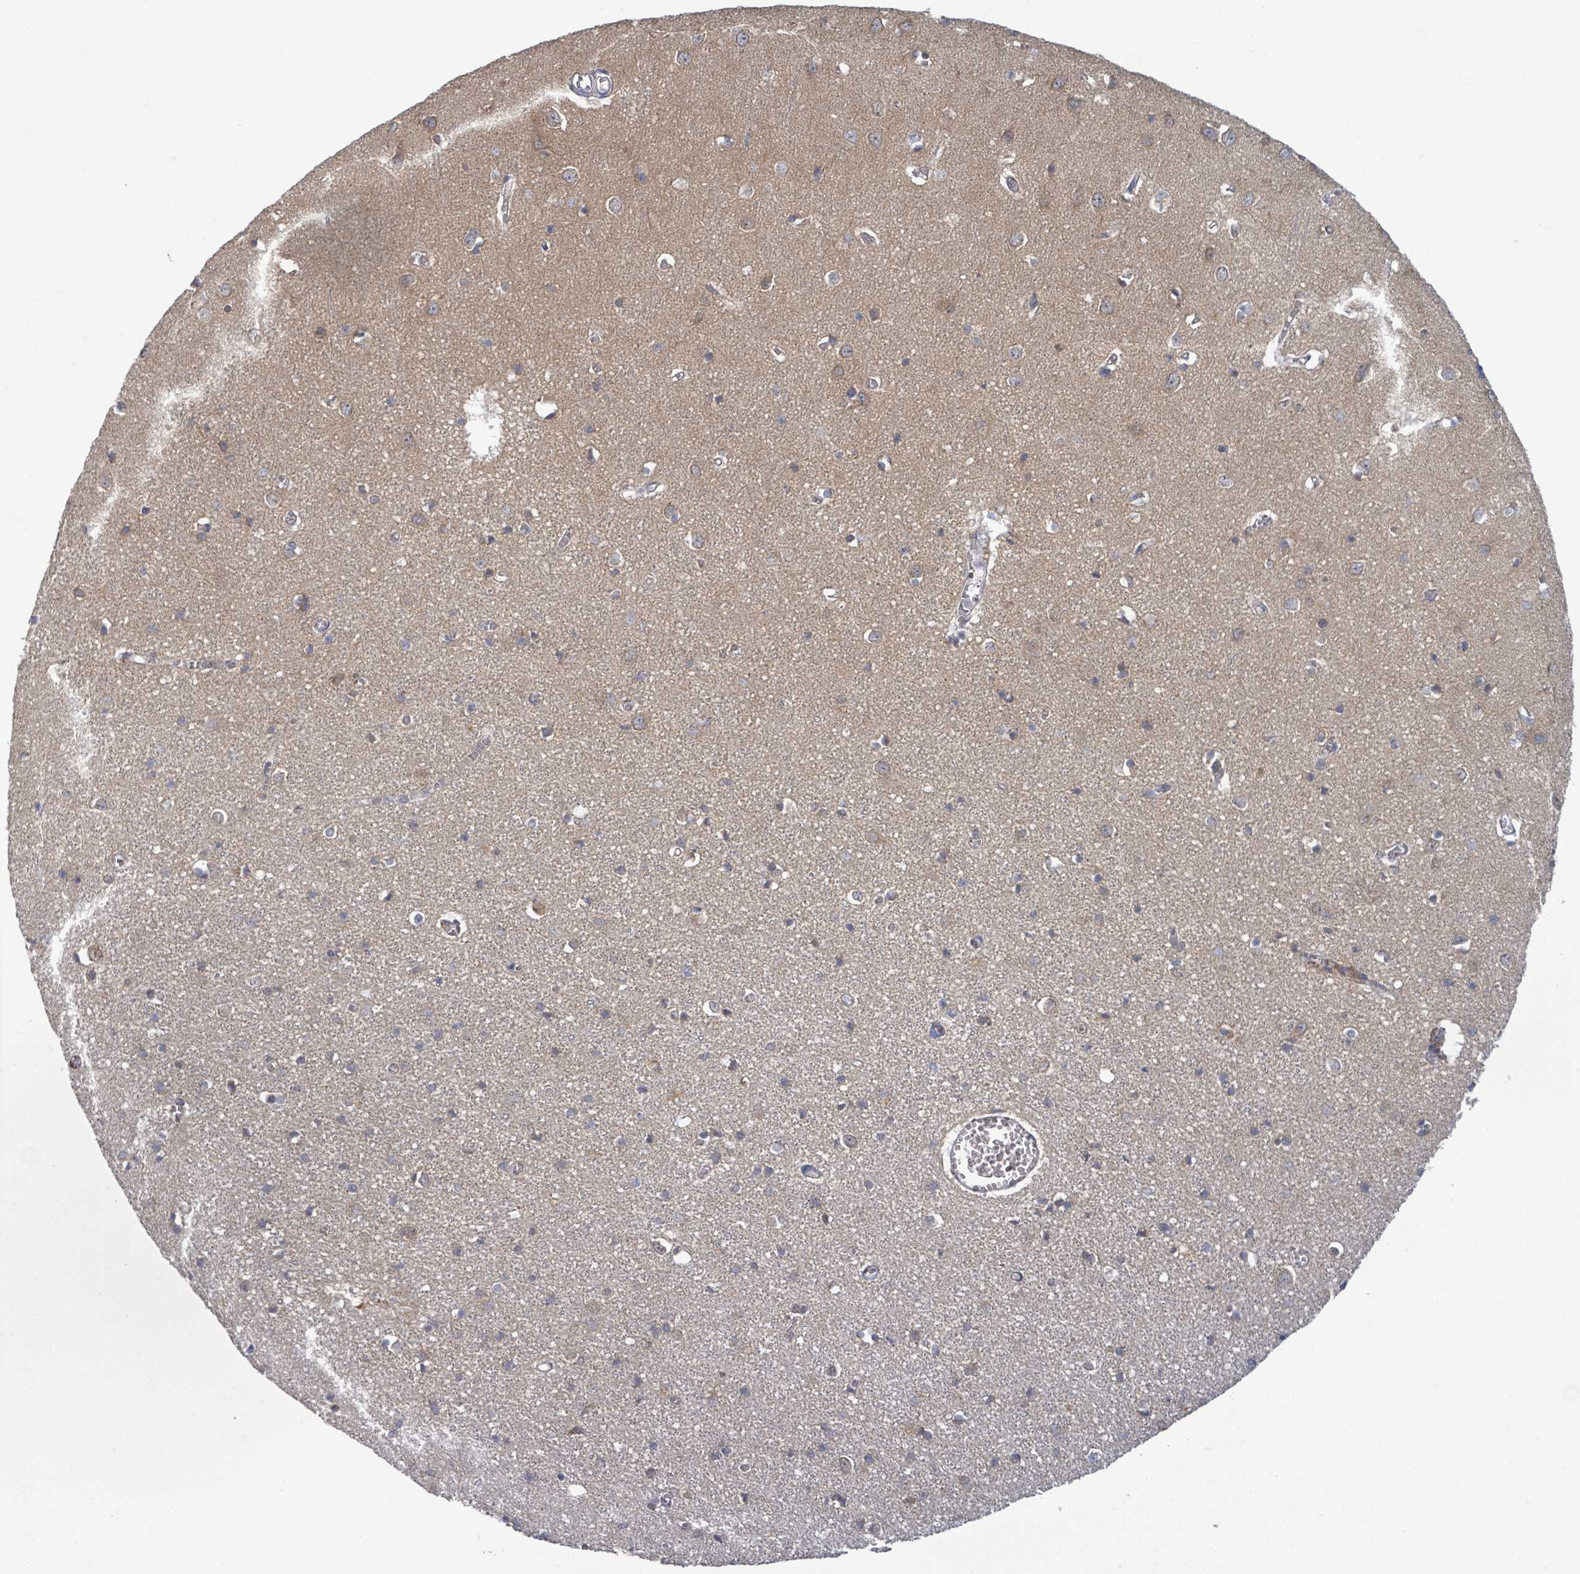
{"staining": {"intensity": "weak", "quantity": "25%-75%", "location": "cytoplasmic/membranous"}, "tissue": "cerebral cortex", "cell_type": "Endothelial cells", "image_type": "normal", "snomed": [{"axis": "morphology", "description": "Normal tissue, NOS"}, {"axis": "topography", "description": "Cerebral cortex"}], "caption": "DAB immunohistochemical staining of benign human cerebral cortex demonstrates weak cytoplasmic/membranous protein staining in approximately 25%-75% of endothelial cells. (DAB (3,3'-diaminobenzidine) IHC, brown staining for protein, blue staining for nuclei).", "gene": "SHROOM2", "patient": {"sex": "female", "age": 64}}